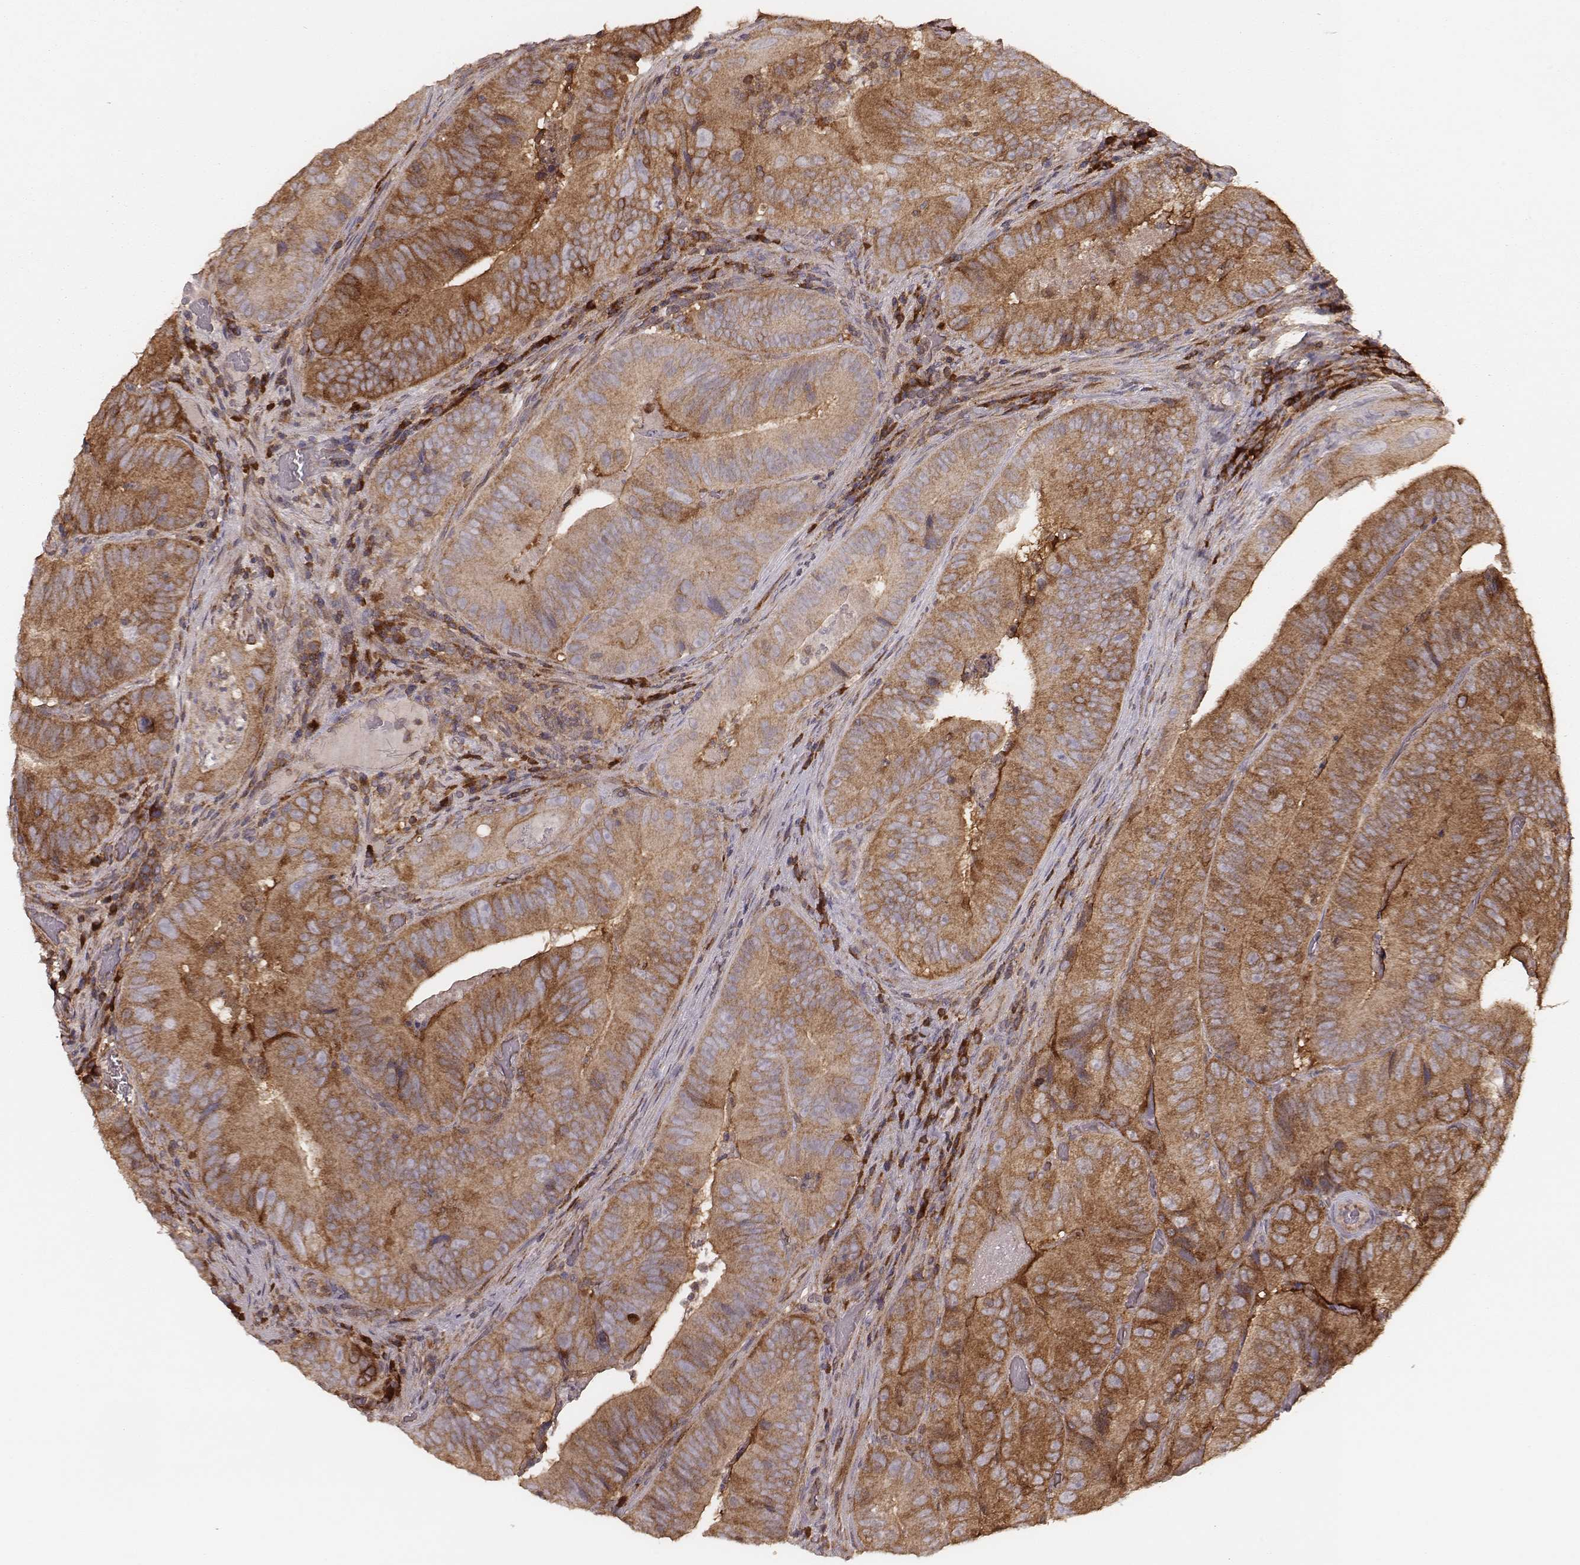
{"staining": {"intensity": "moderate", "quantity": ">75%", "location": "cytoplasmic/membranous"}, "tissue": "colorectal cancer", "cell_type": "Tumor cells", "image_type": "cancer", "snomed": [{"axis": "morphology", "description": "Adenocarcinoma, NOS"}, {"axis": "topography", "description": "Colon"}], "caption": "Colorectal adenocarcinoma stained with a brown dye exhibits moderate cytoplasmic/membranous positive expression in about >75% of tumor cells.", "gene": "CARS1", "patient": {"sex": "female", "age": 86}}